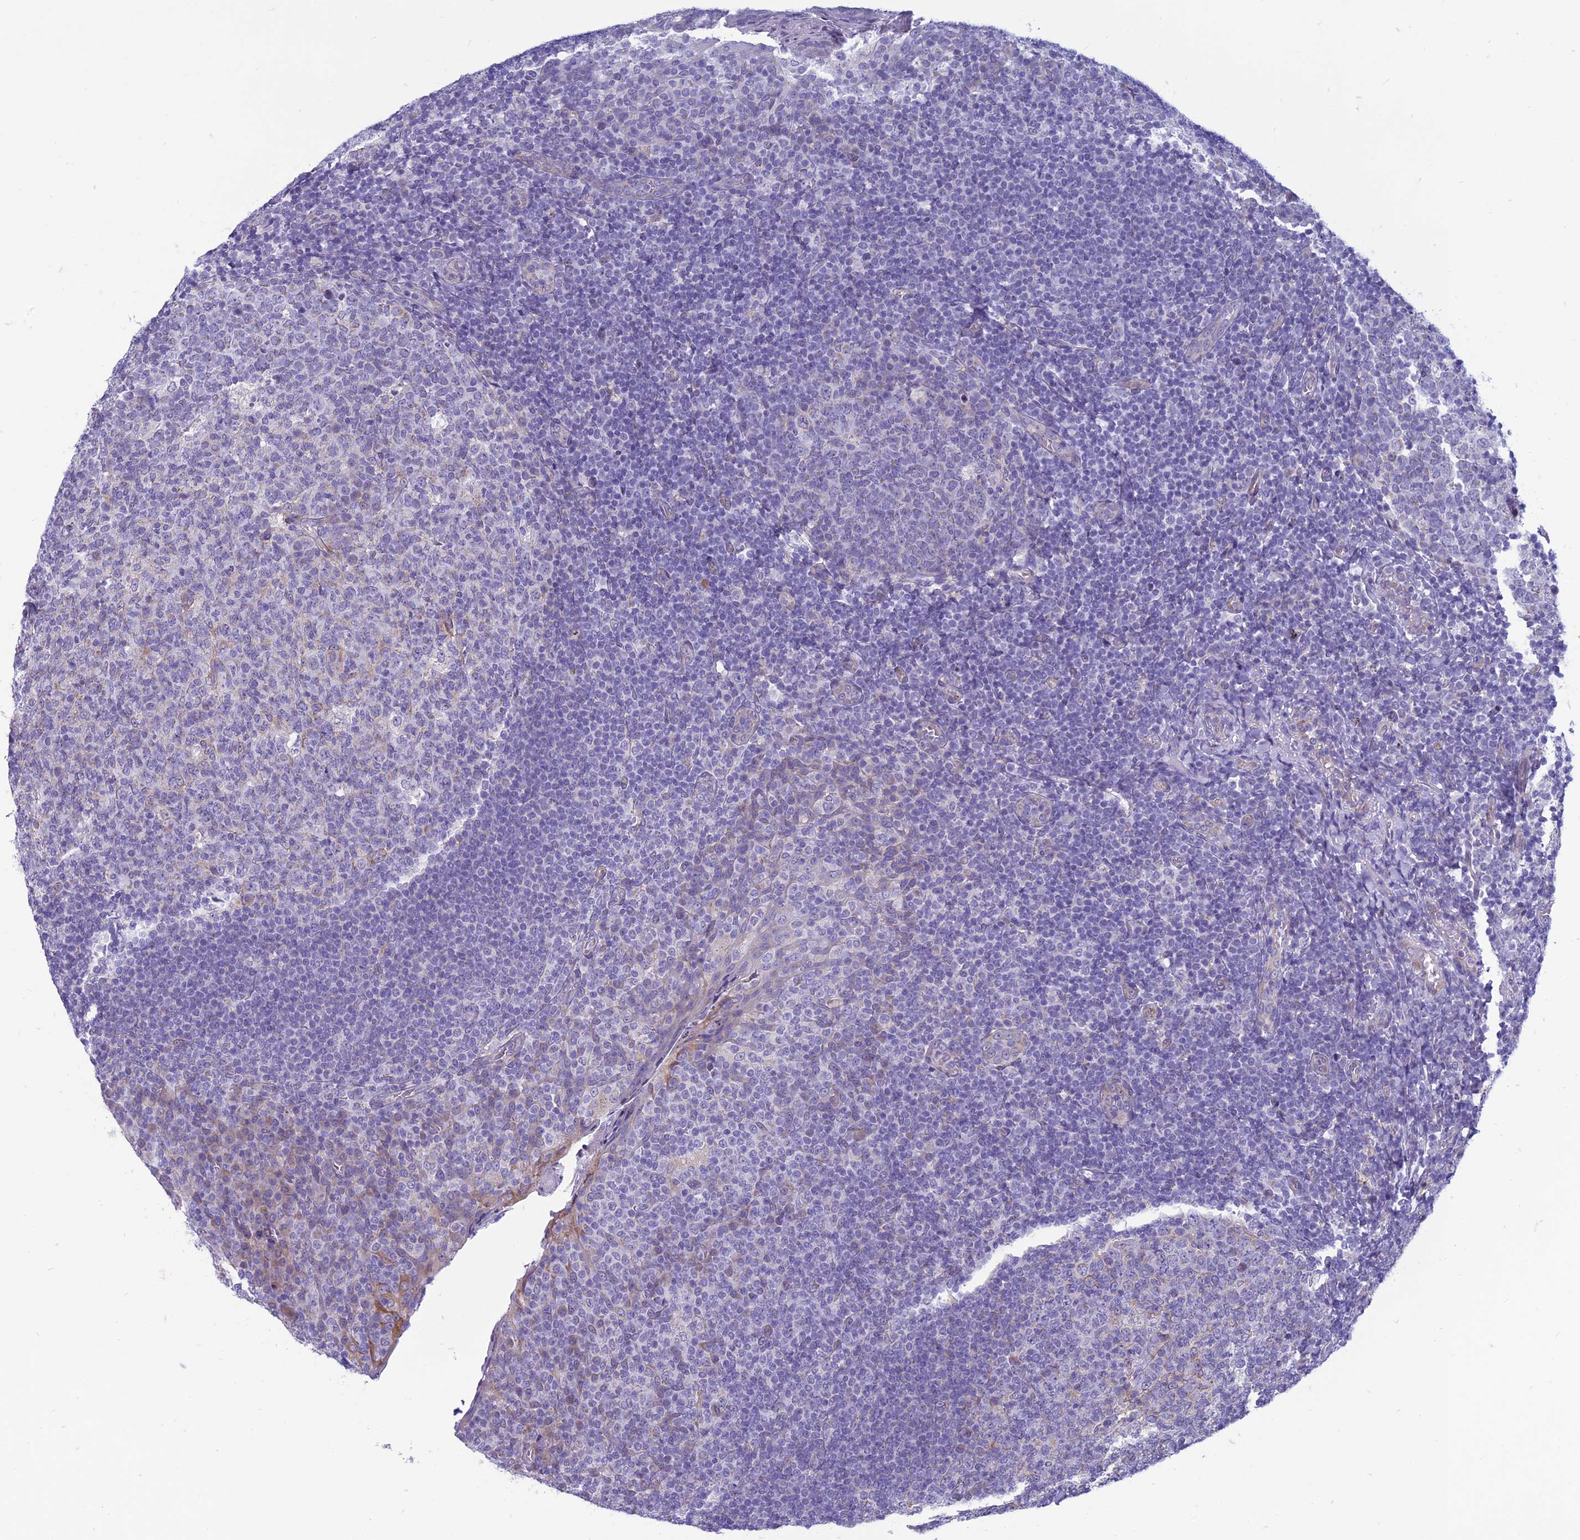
{"staining": {"intensity": "negative", "quantity": "none", "location": "none"}, "tissue": "tonsil", "cell_type": "Germinal center cells", "image_type": "normal", "snomed": [{"axis": "morphology", "description": "Normal tissue, NOS"}, {"axis": "topography", "description": "Tonsil"}], "caption": "Tonsil was stained to show a protein in brown. There is no significant positivity in germinal center cells. (DAB immunohistochemistry with hematoxylin counter stain).", "gene": "CENATAC", "patient": {"sex": "female", "age": 19}}